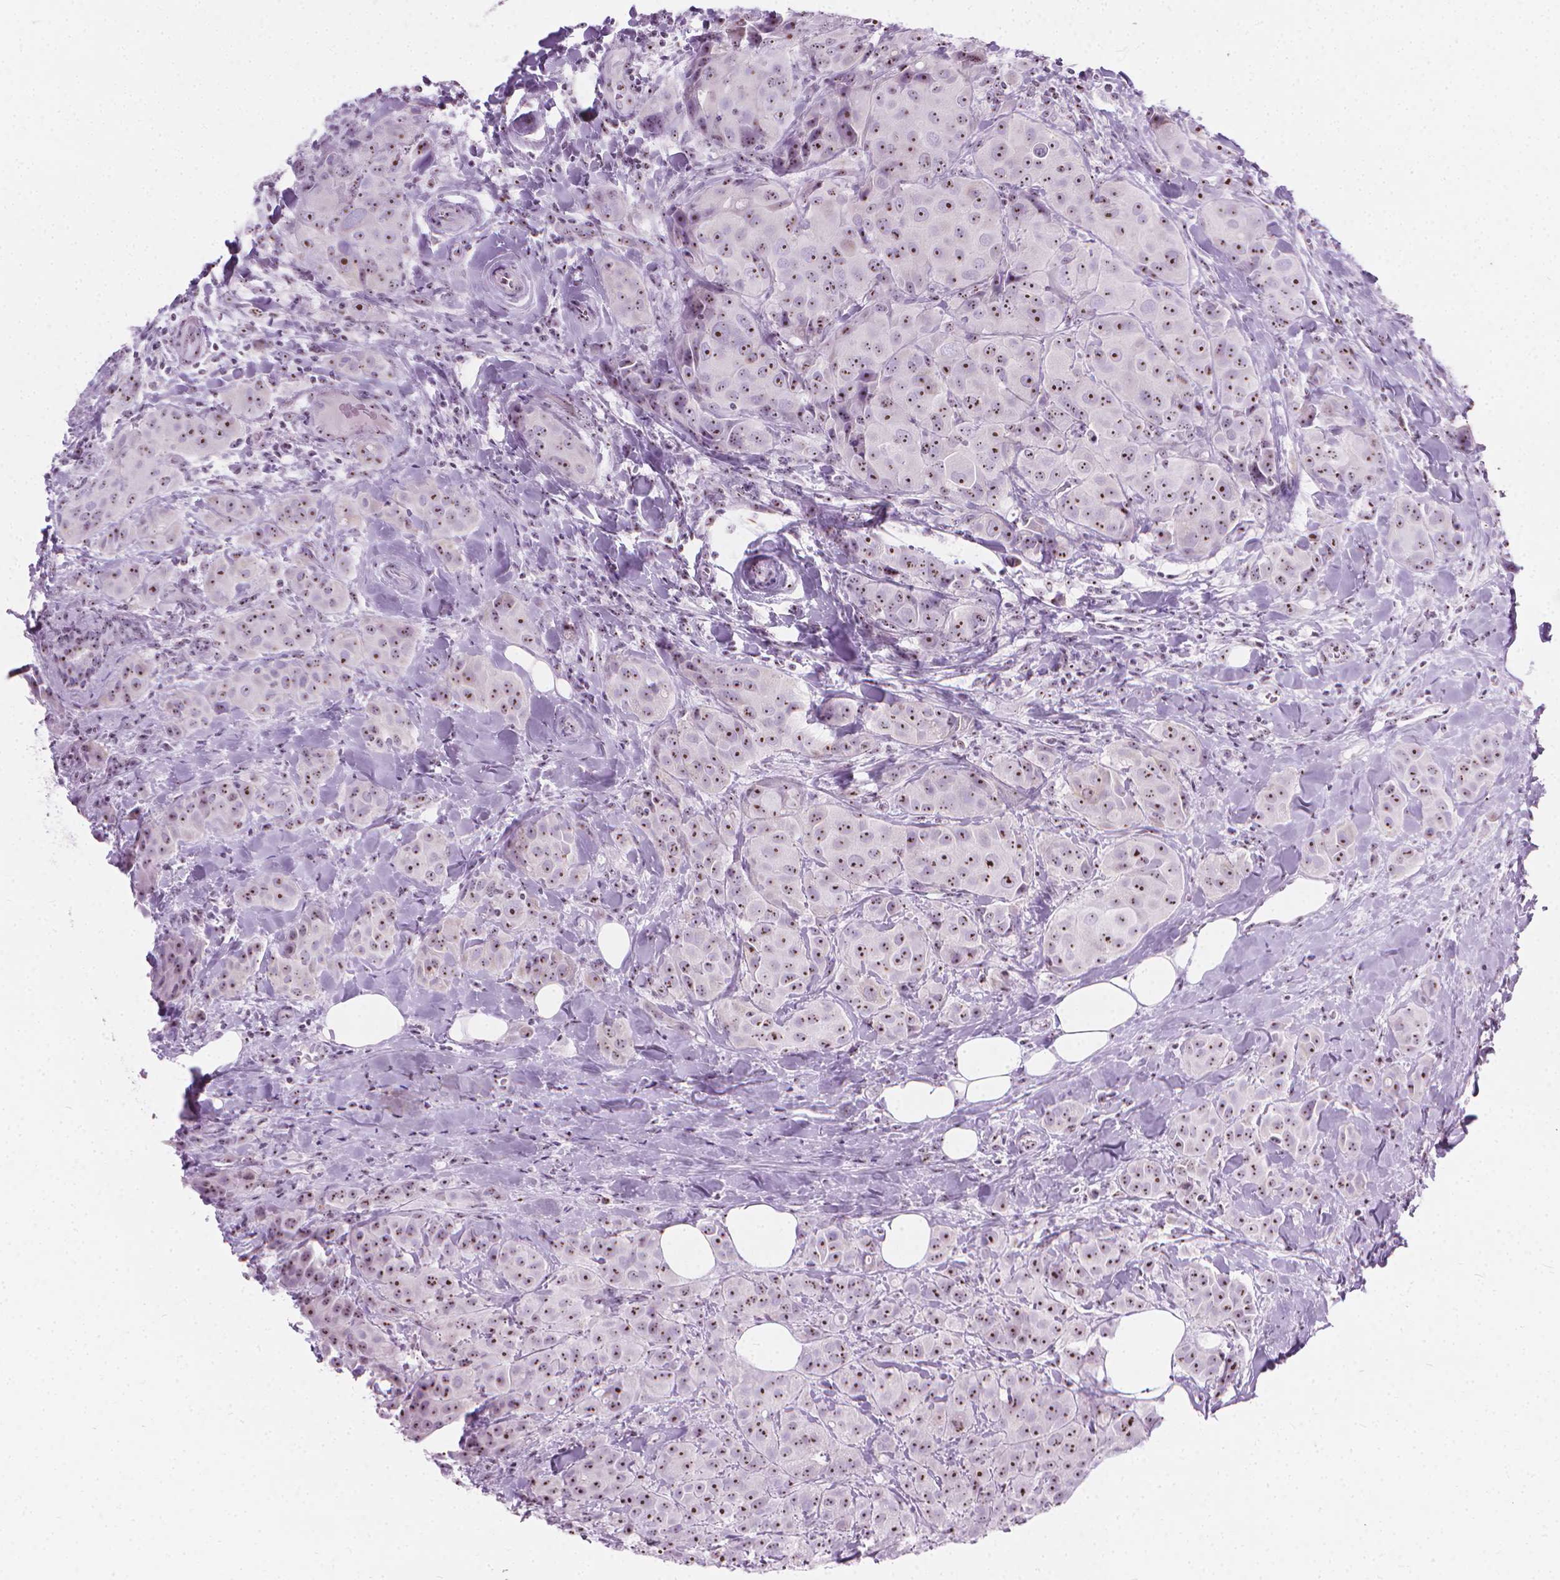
{"staining": {"intensity": "moderate", "quantity": ">75%", "location": "nuclear"}, "tissue": "breast cancer", "cell_type": "Tumor cells", "image_type": "cancer", "snomed": [{"axis": "morphology", "description": "Duct carcinoma"}, {"axis": "topography", "description": "Breast"}], "caption": "Breast intraductal carcinoma stained with DAB (3,3'-diaminobenzidine) IHC displays medium levels of moderate nuclear staining in about >75% of tumor cells.", "gene": "NOL7", "patient": {"sex": "female", "age": 43}}